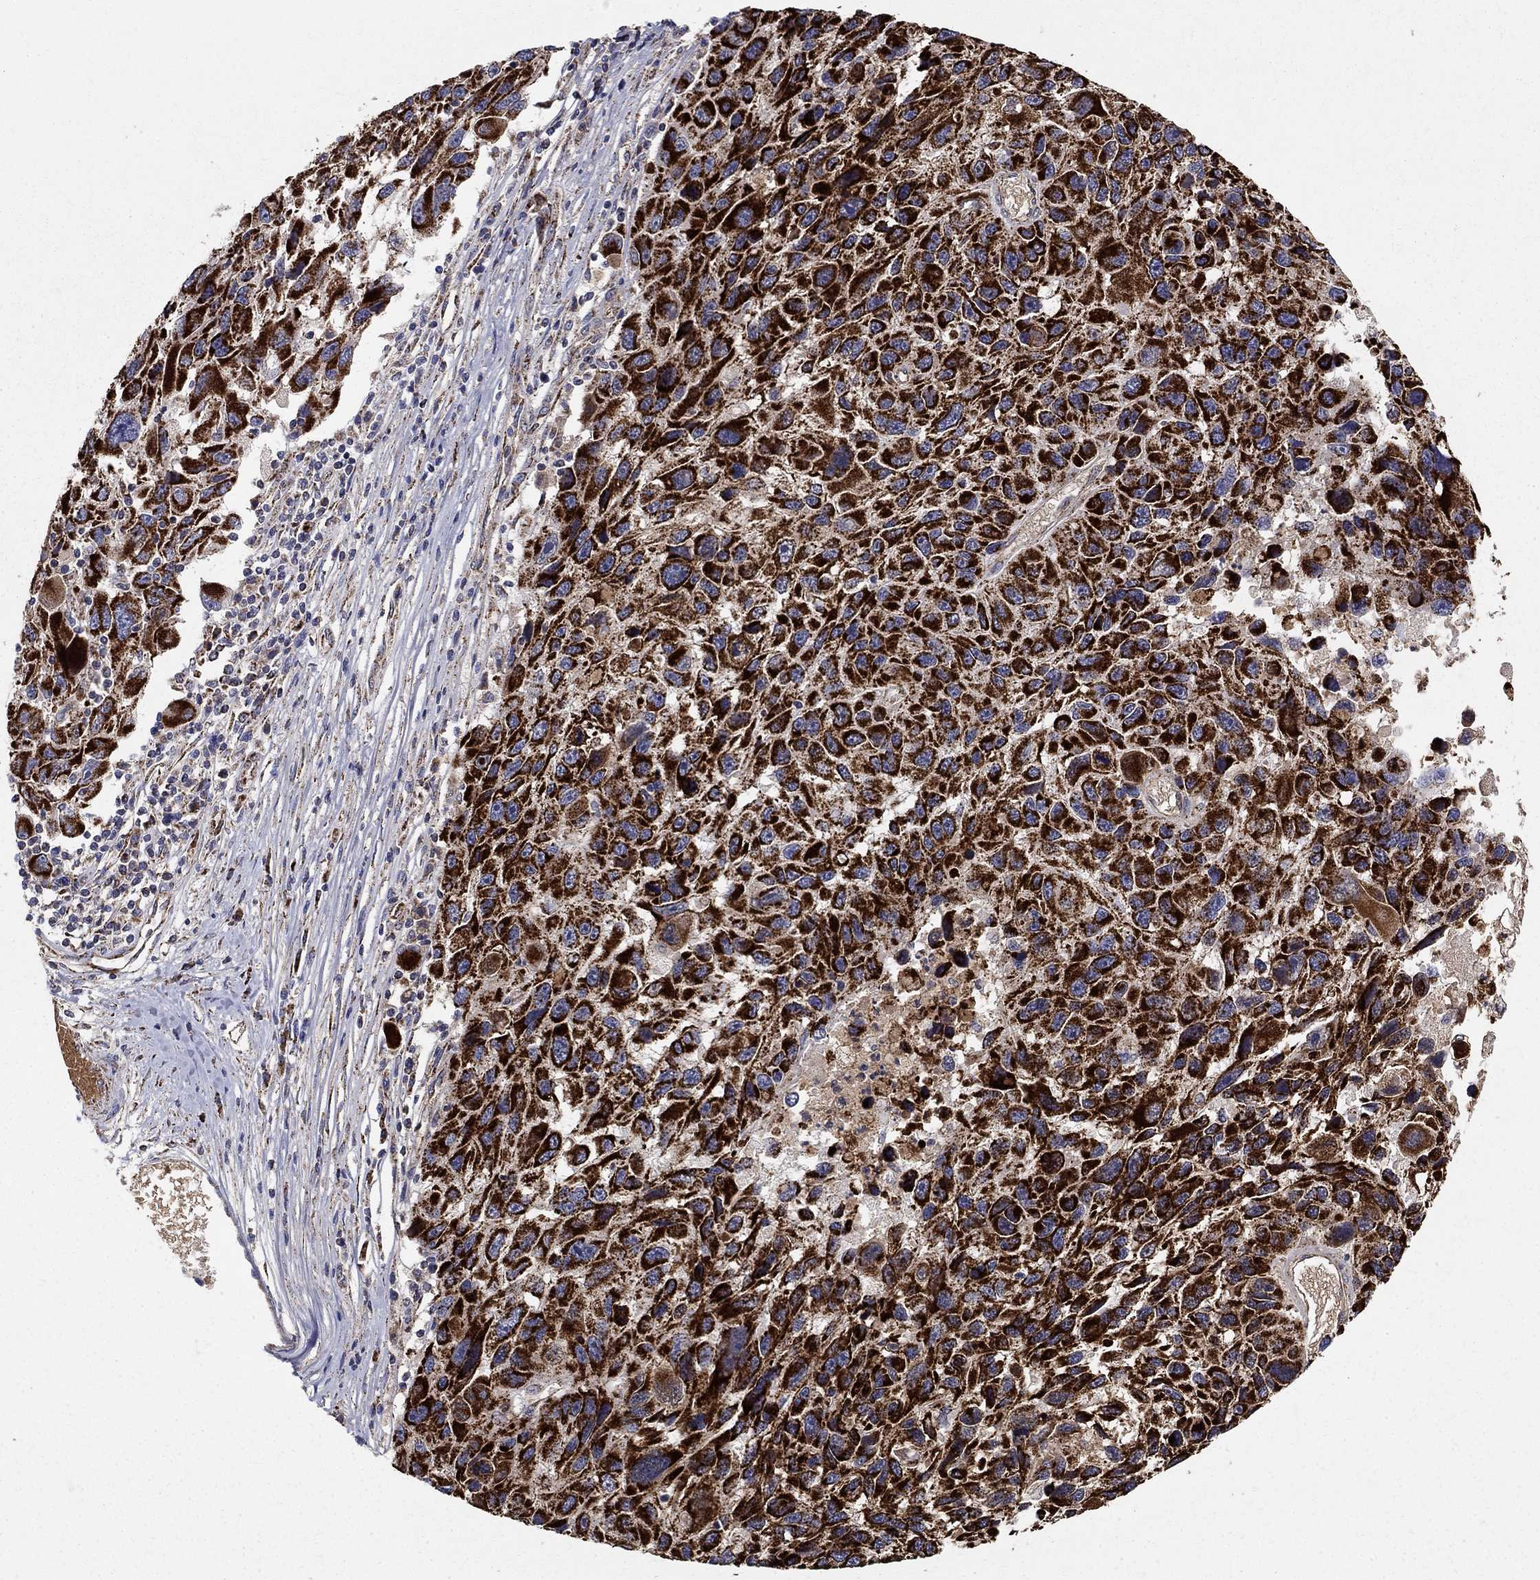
{"staining": {"intensity": "strong", "quantity": ">75%", "location": "cytoplasmic/membranous"}, "tissue": "melanoma", "cell_type": "Tumor cells", "image_type": "cancer", "snomed": [{"axis": "morphology", "description": "Malignant melanoma, NOS"}, {"axis": "topography", "description": "Skin"}], "caption": "There is high levels of strong cytoplasmic/membranous staining in tumor cells of melanoma, as demonstrated by immunohistochemical staining (brown color).", "gene": "GCSH", "patient": {"sex": "male", "age": 53}}